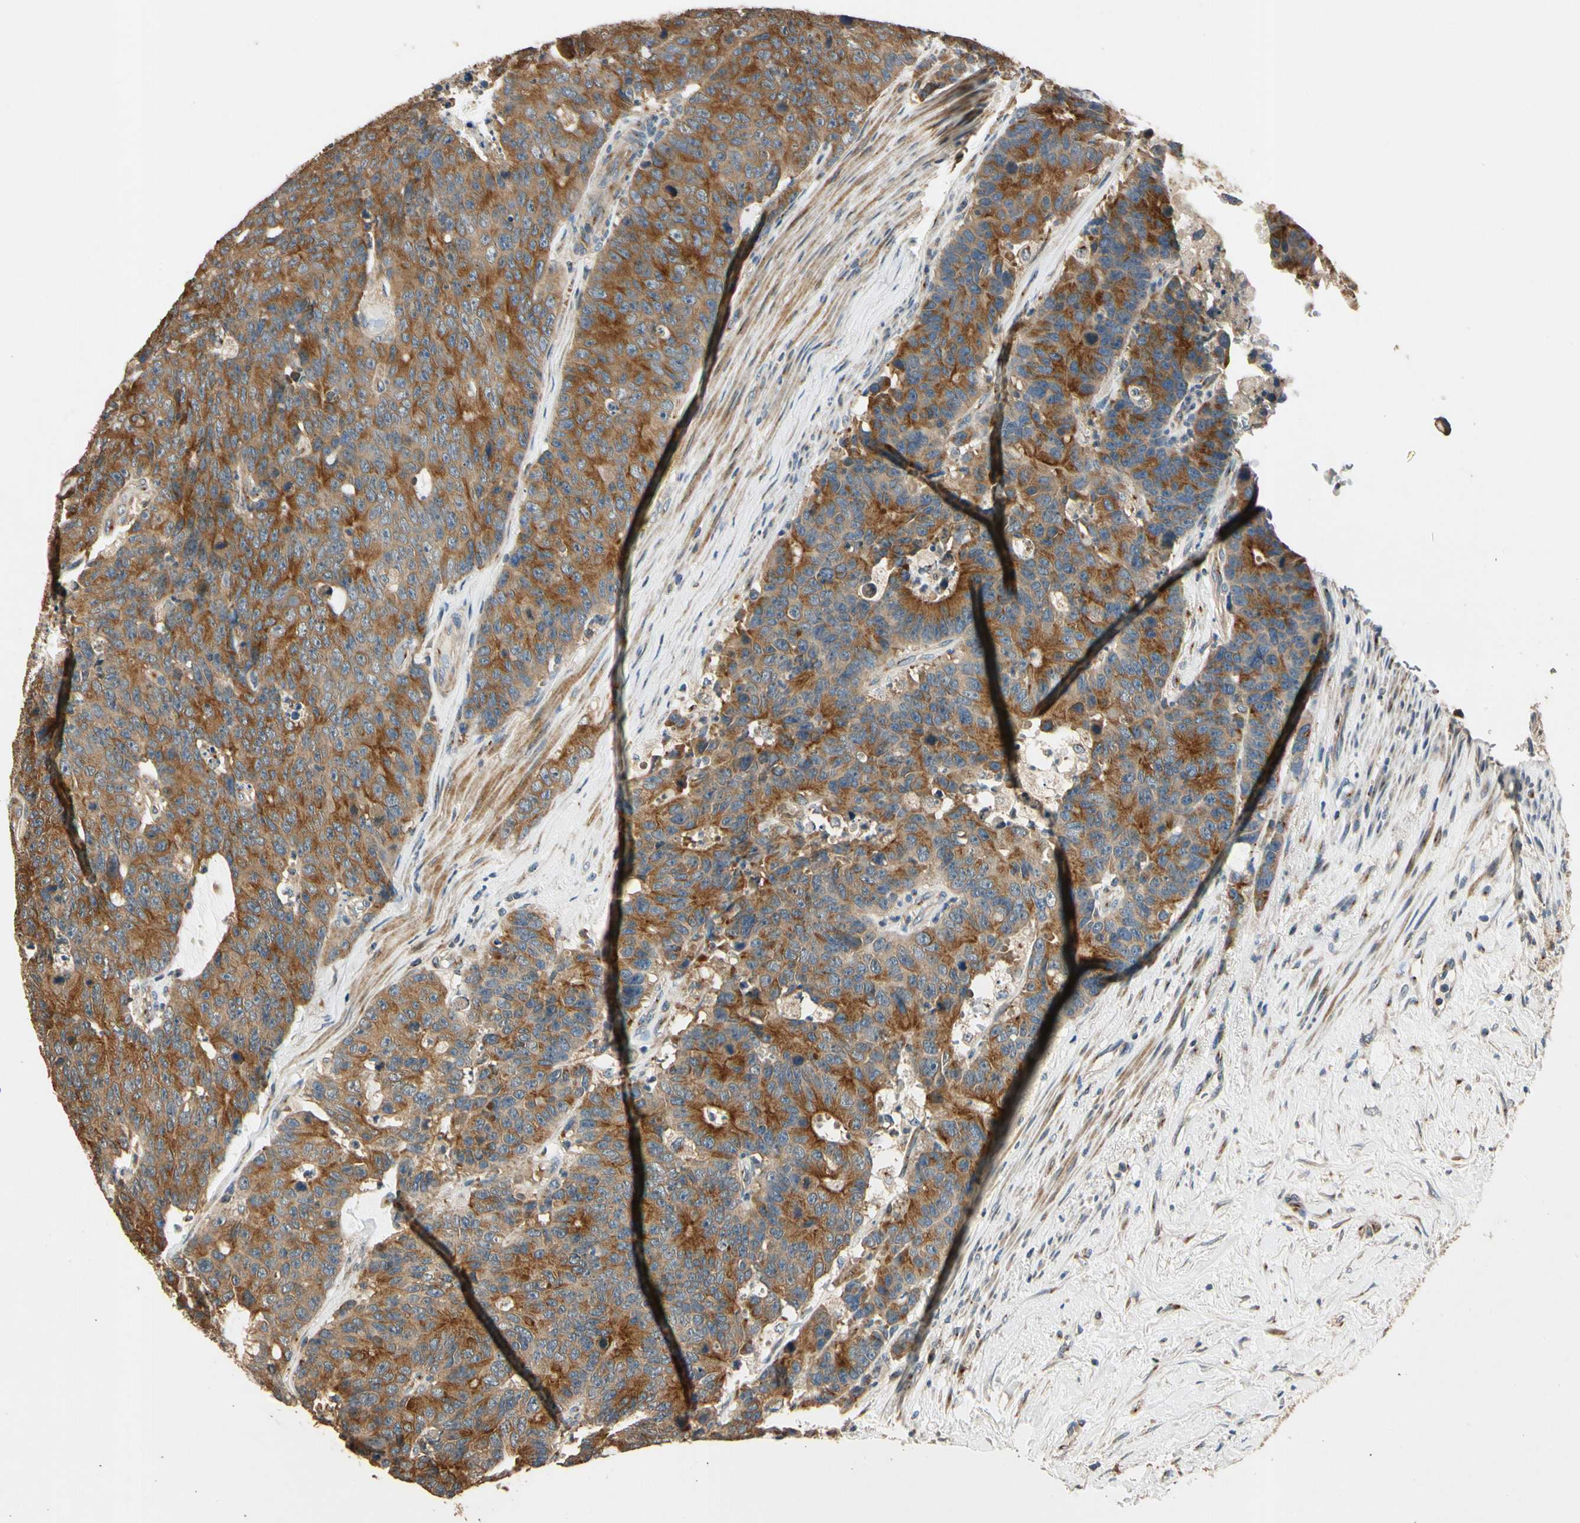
{"staining": {"intensity": "strong", "quantity": ">75%", "location": "cytoplasmic/membranous"}, "tissue": "colorectal cancer", "cell_type": "Tumor cells", "image_type": "cancer", "snomed": [{"axis": "morphology", "description": "Adenocarcinoma, NOS"}, {"axis": "topography", "description": "Colon"}], "caption": "Immunohistochemical staining of human colorectal cancer (adenocarcinoma) shows high levels of strong cytoplasmic/membranous protein positivity in about >75% of tumor cells. Nuclei are stained in blue.", "gene": "AKAP9", "patient": {"sex": "female", "age": 86}}